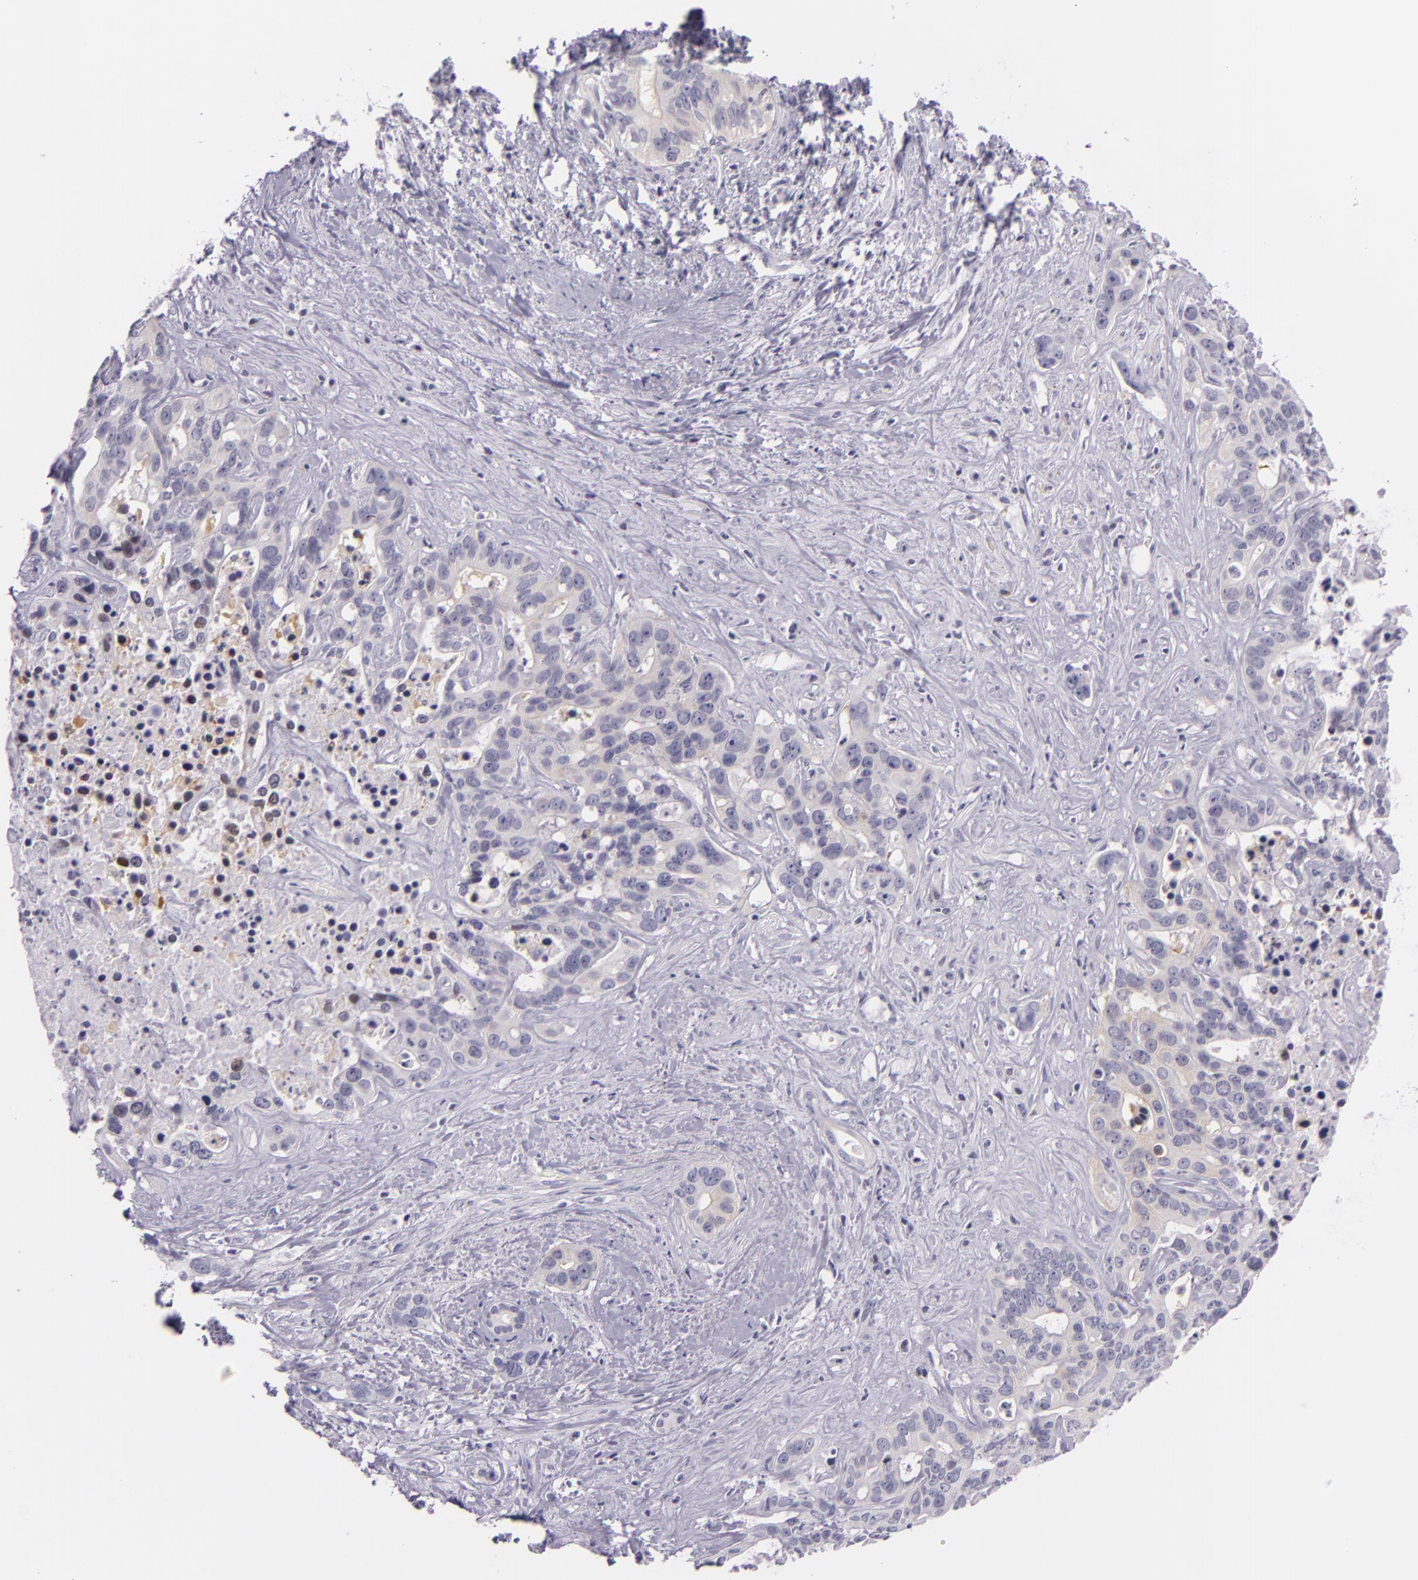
{"staining": {"intensity": "negative", "quantity": "none", "location": "none"}, "tissue": "liver cancer", "cell_type": "Tumor cells", "image_type": "cancer", "snomed": [{"axis": "morphology", "description": "Cholangiocarcinoma"}, {"axis": "topography", "description": "Liver"}], "caption": "The micrograph shows no staining of tumor cells in liver cancer.", "gene": "HSP90AA1", "patient": {"sex": "female", "age": 65}}